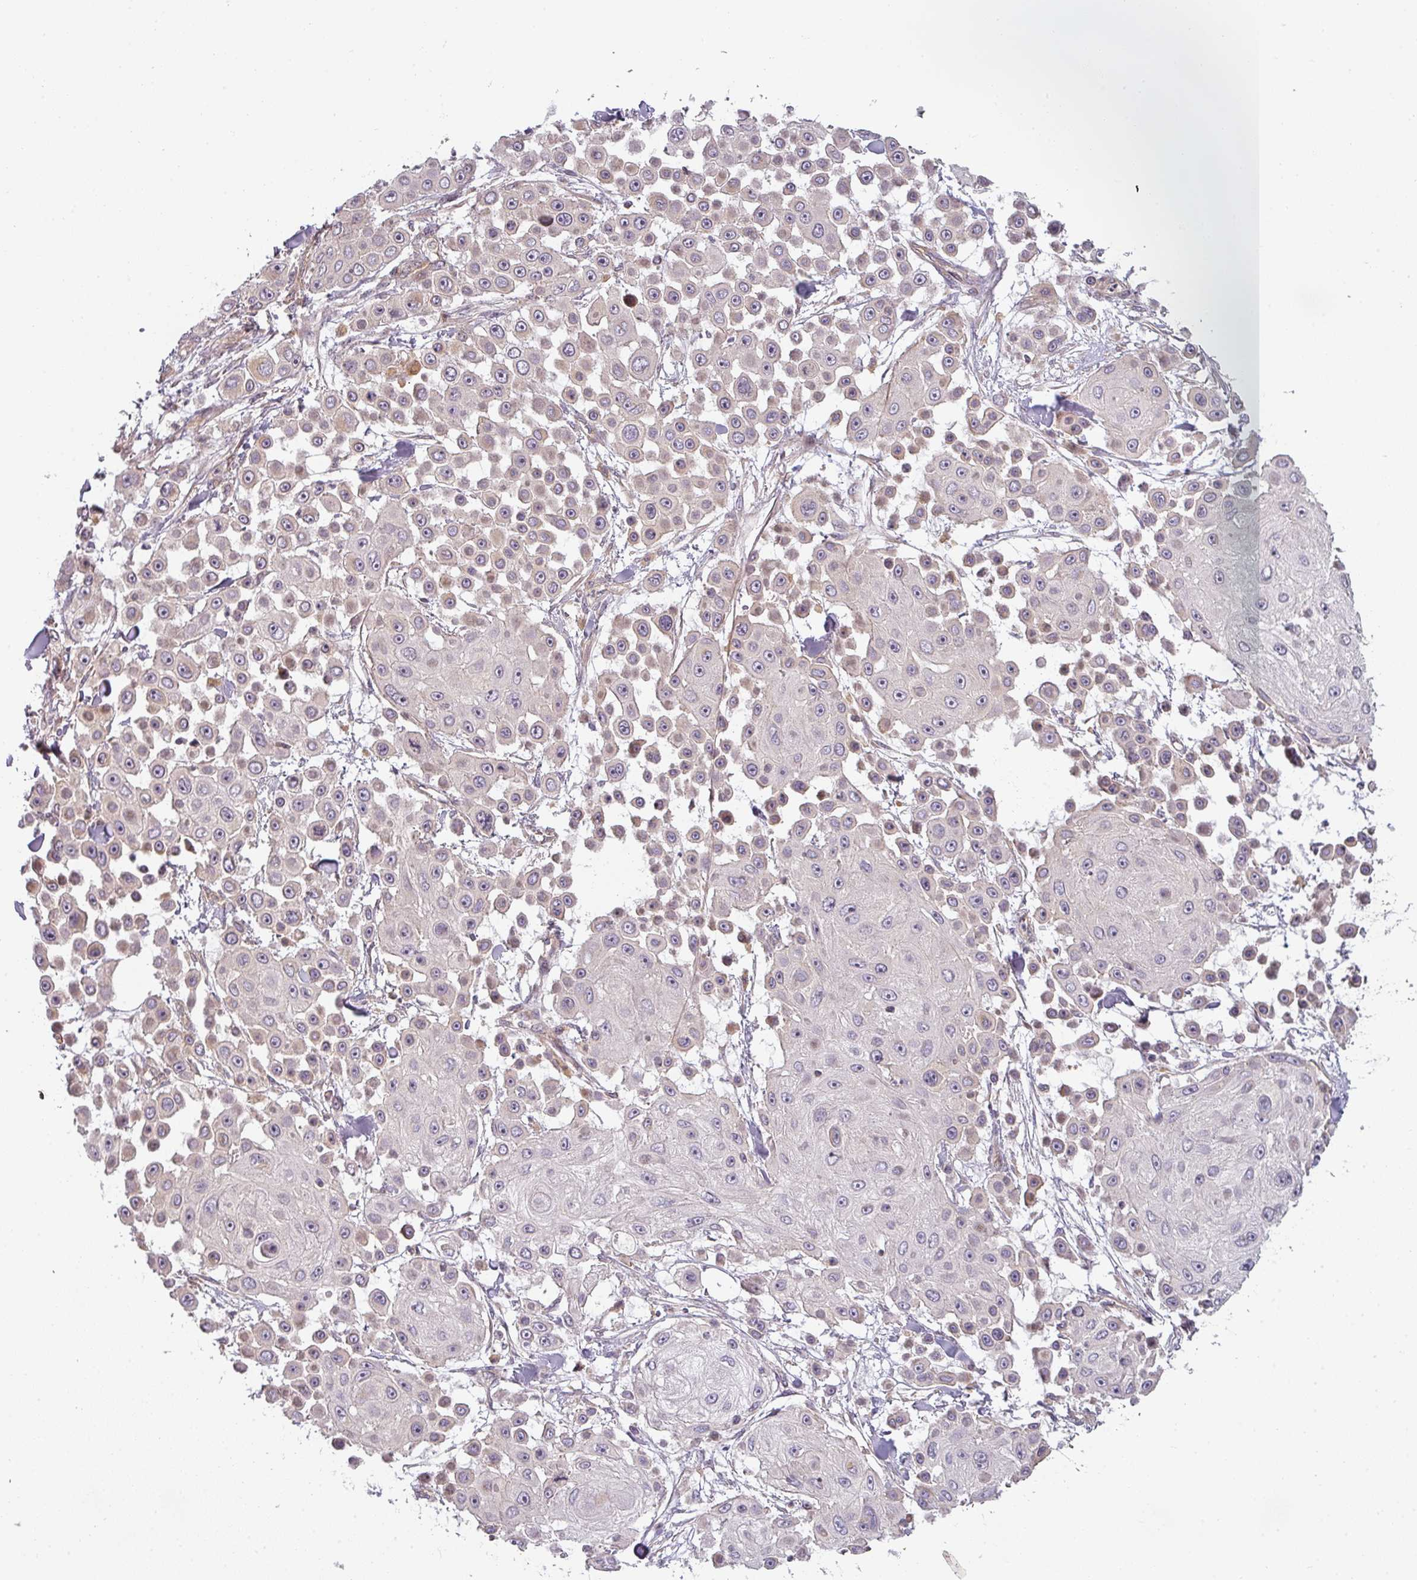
{"staining": {"intensity": "negative", "quantity": "none", "location": "none"}, "tissue": "skin cancer", "cell_type": "Tumor cells", "image_type": "cancer", "snomed": [{"axis": "morphology", "description": "Squamous cell carcinoma, NOS"}, {"axis": "topography", "description": "Skin"}], "caption": "Photomicrograph shows no significant protein positivity in tumor cells of skin squamous cell carcinoma.", "gene": "CNOT1", "patient": {"sex": "male", "age": 67}}